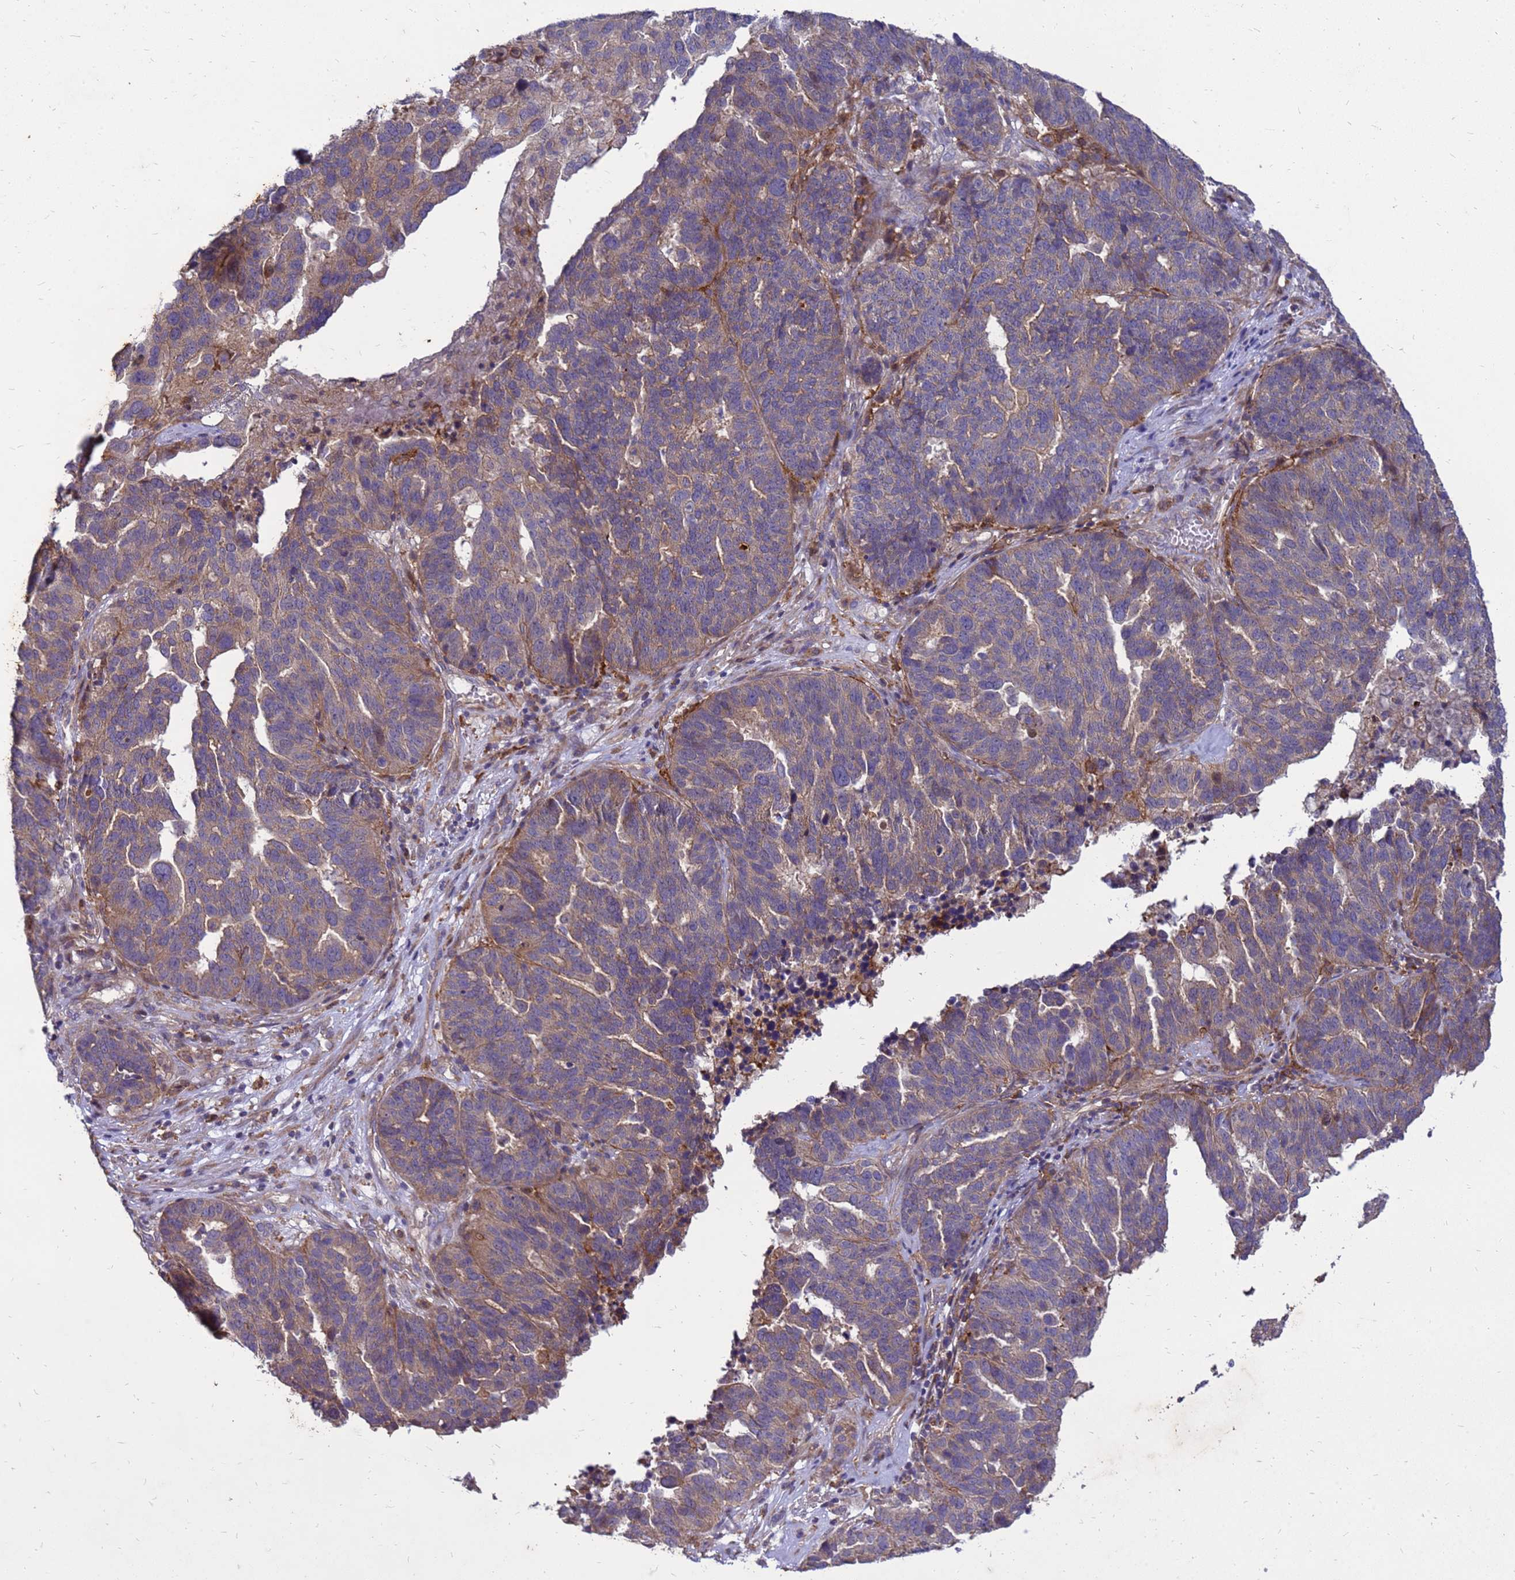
{"staining": {"intensity": "weak", "quantity": "25%-75%", "location": "cytoplasmic/membranous"}, "tissue": "ovarian cancer", "cell_type": "Tumor cells", "image_type": "cancer", "snomed": [{"axis": "morphology", "description": "Cystadenocarcinoma, serous, NOS"}, {"axis": "topography", "description": "Ovary"}], "caption": "Immunohistochemical staining of human ovarian cancer displays weak cytoplasmic/membranous protein staining in approximately 25%-75% of tumor cells. (DAB = brown stain, brightfield microscopy at high magnification).", "gene": "RNF215", "patient": {"sex": "female", "age": 59}}